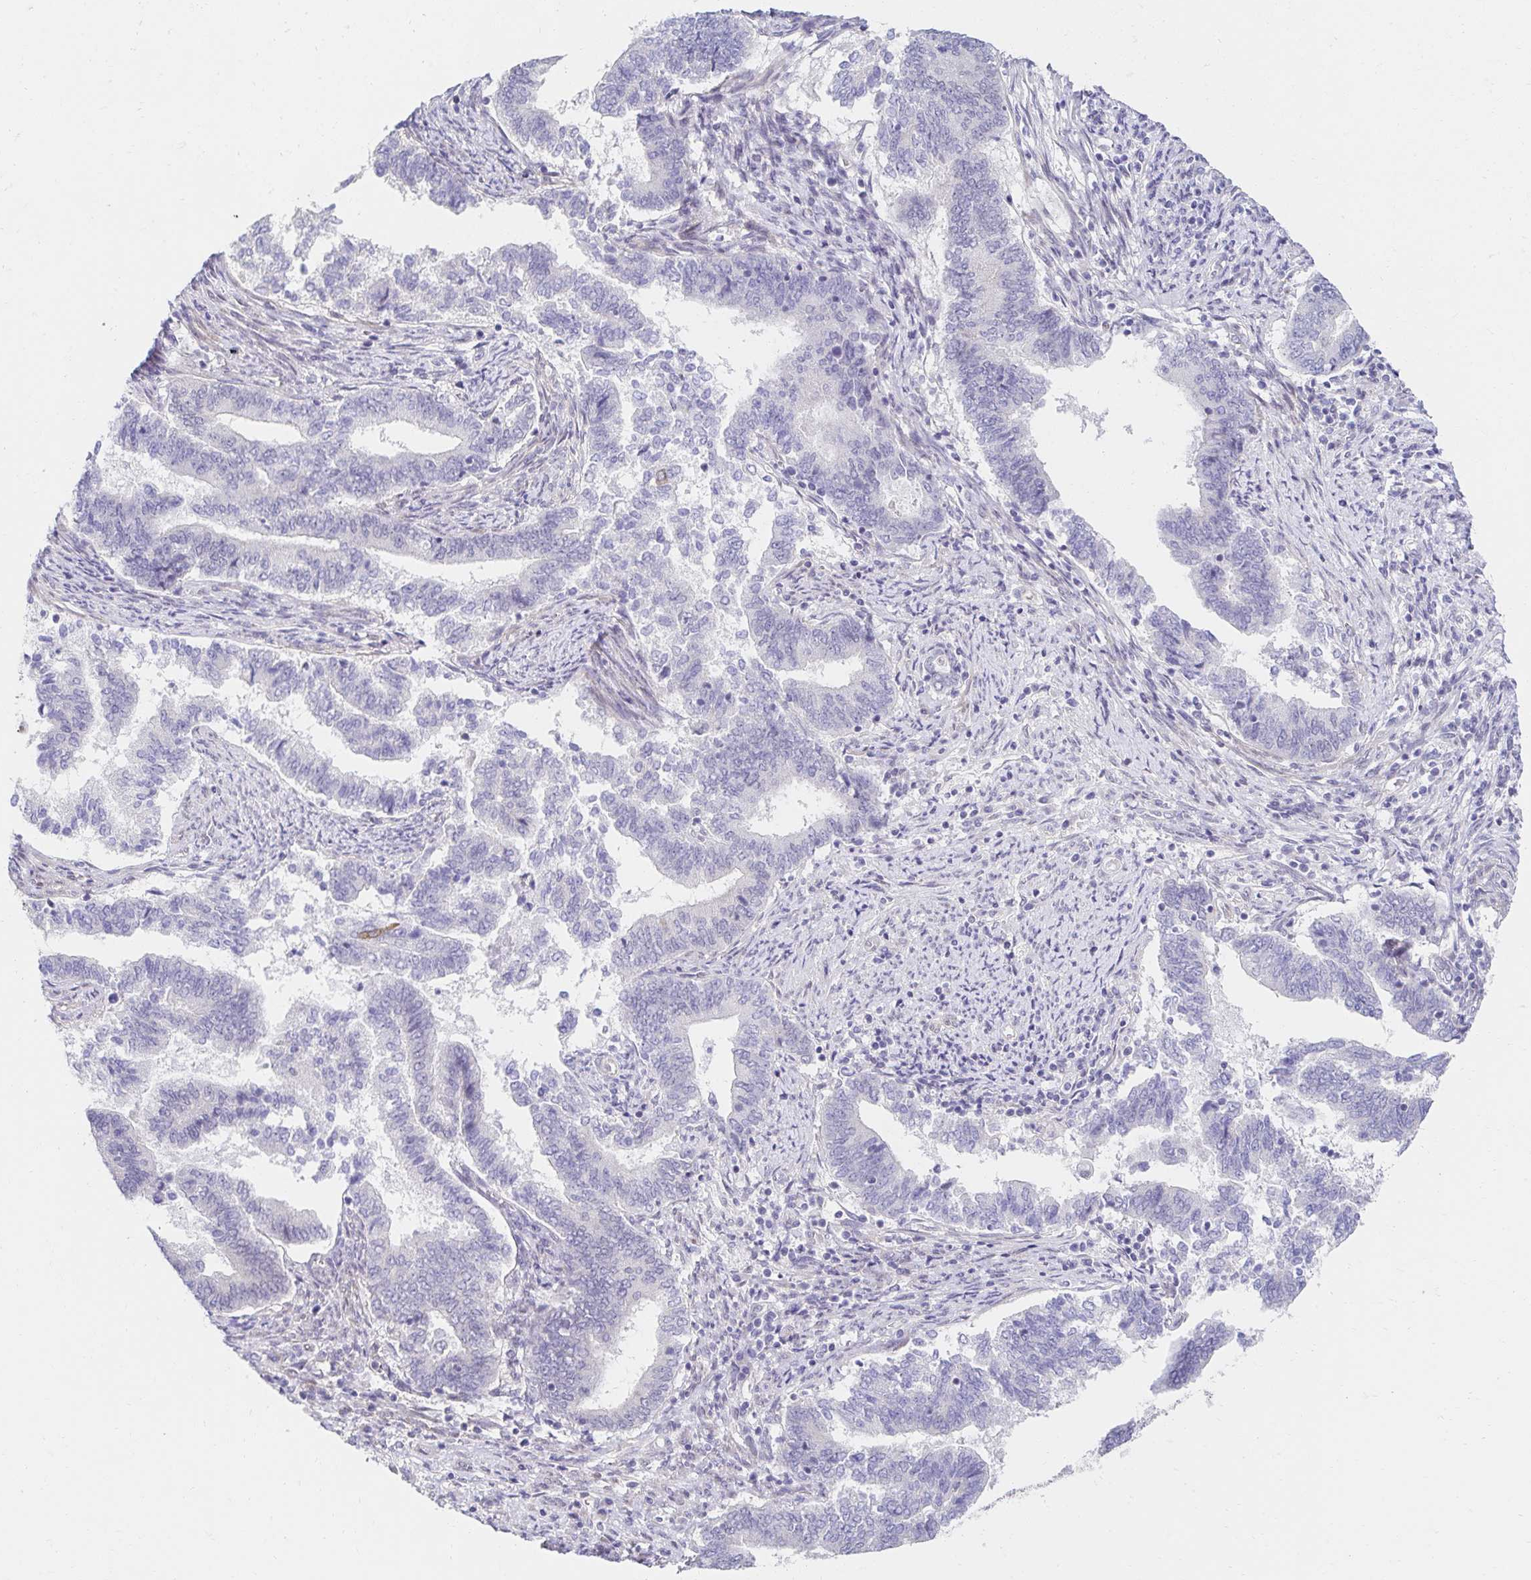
{"staining": {"intensity": "negative", "quantity": "none", "location": "none"}, "tissue": "endometrial cancer", "cell_type": "Tumor cells", "image_type": "cancer", "snomed": [{"axis": "morphology", "description": "Adenocarcinoma, NOS"}, {"axis": "topography", "description": "Endometrium"}], "caption": "This is an immunohistochemistry histopathology image of endometrial cancer (adenocarcinoma). There is no staining in tumor cells.", "gene": "AKAP14", "patient": {"sex": "female", "age": 65}}